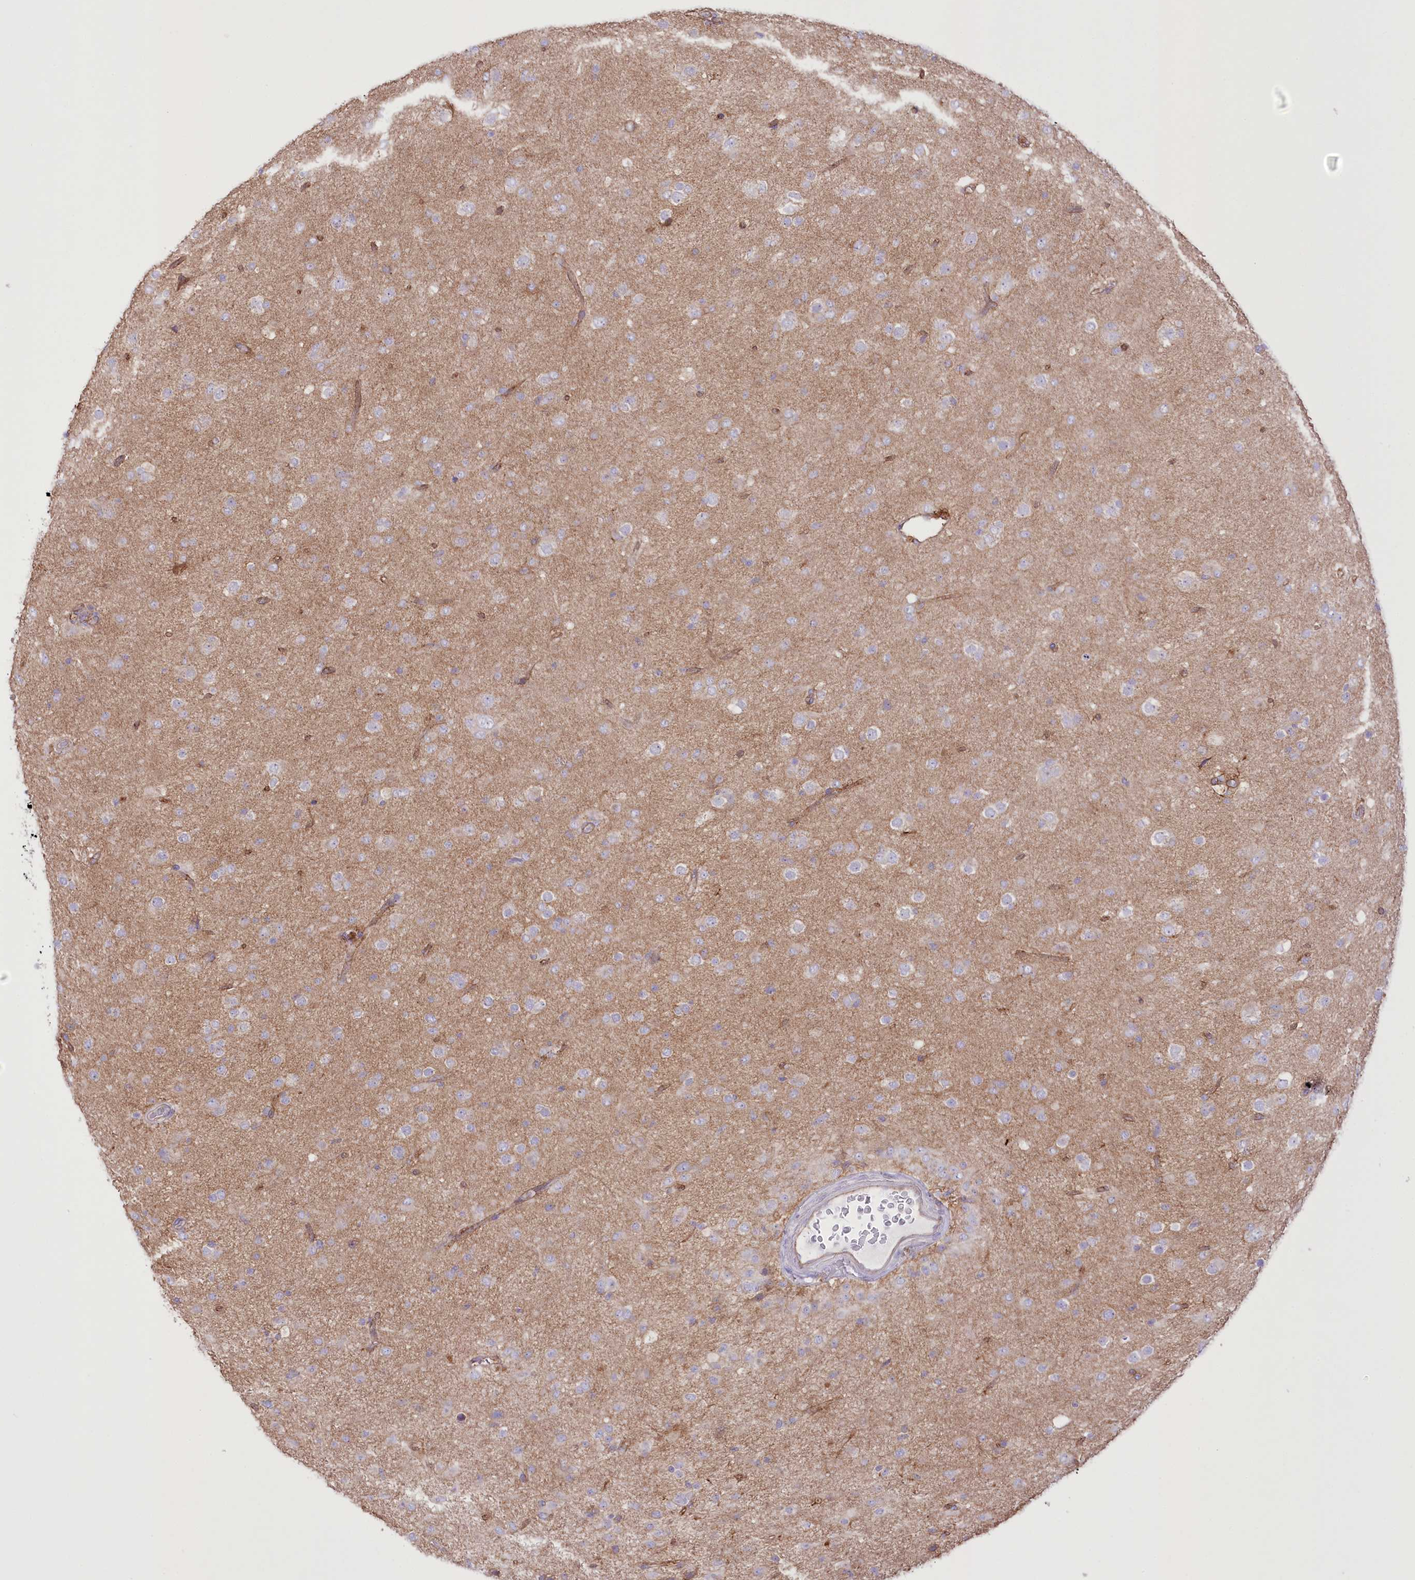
{"staining": {"intensity": "negative", "quantity": "none", "location": "none"}, "tissue": "glioma", "cell_type": "Tumor cells", "image_type": "cancer", "snomed": [{"axis": "morphology", "description": "Glioma, malignant, Low grade"}, {"axis": "topography", "description": "Brain"}], "caption": "Immunohistochemical staining of human malignant glioma (low-grade) shows no significant positivity in tumor cells.", "gene": "FAM216A", "patient": {"sex": "male", "age": 65}}